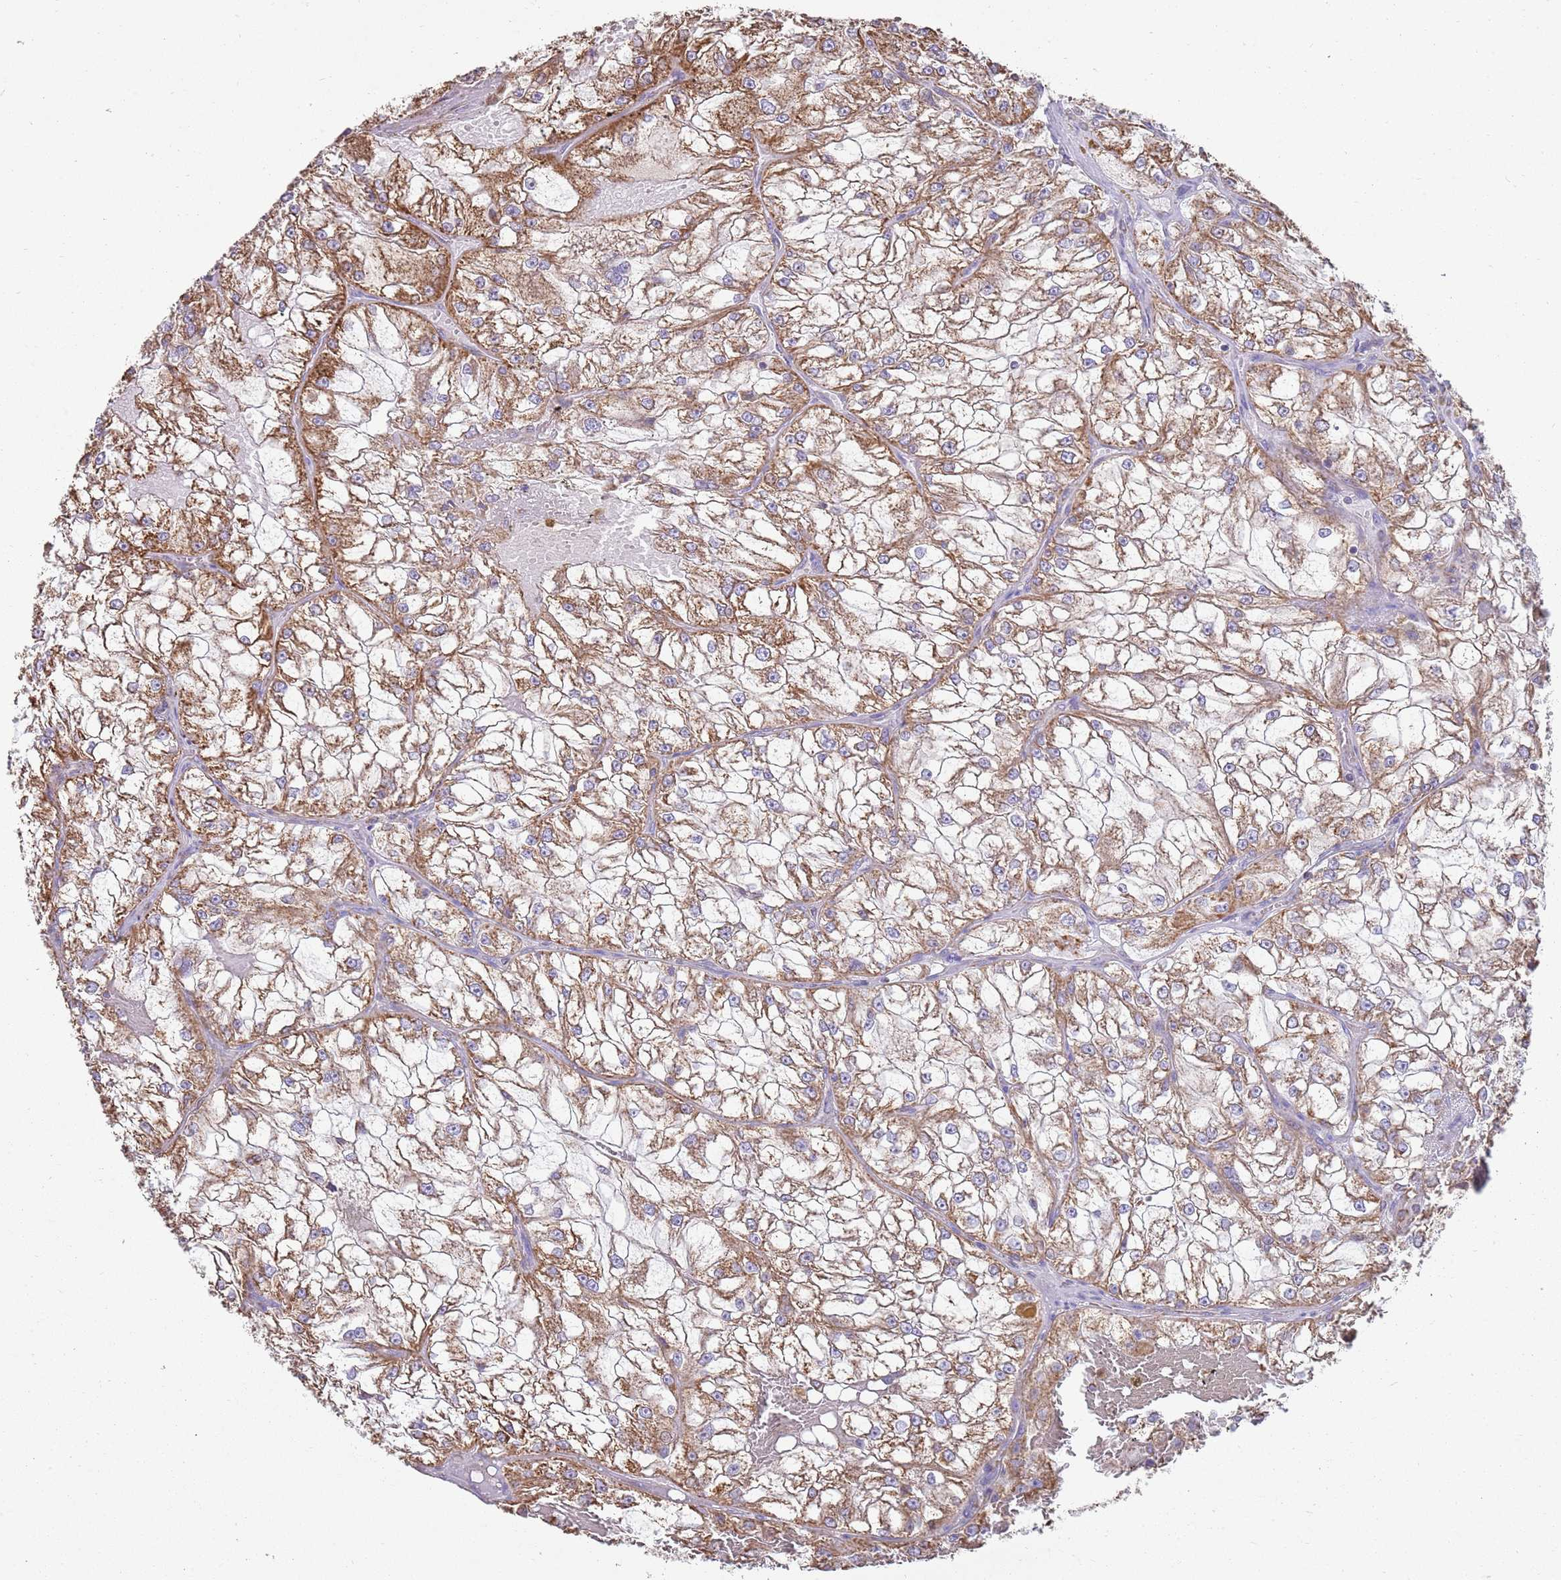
{"staining": {"intensity": "moderate", "quantity": ">75%", "location": "cytoplasmic/membranous"}, "tissue": "renal cancer", "cell_type": "Tumor cells", "image_type": "cancer", "snomed": [{"axis": "morphology", "description": "Adenocarcinoma, NOS"}, {"axis": "topography", "description": "Kidney"}], "caption": "Protein staining demonstrates moderate cytoplasmic/membranous positivity in approximately >75% of tumor cells in renal cancer.", "gene": "TTLL1", "patient": {"sex": "female", "age": 72}}